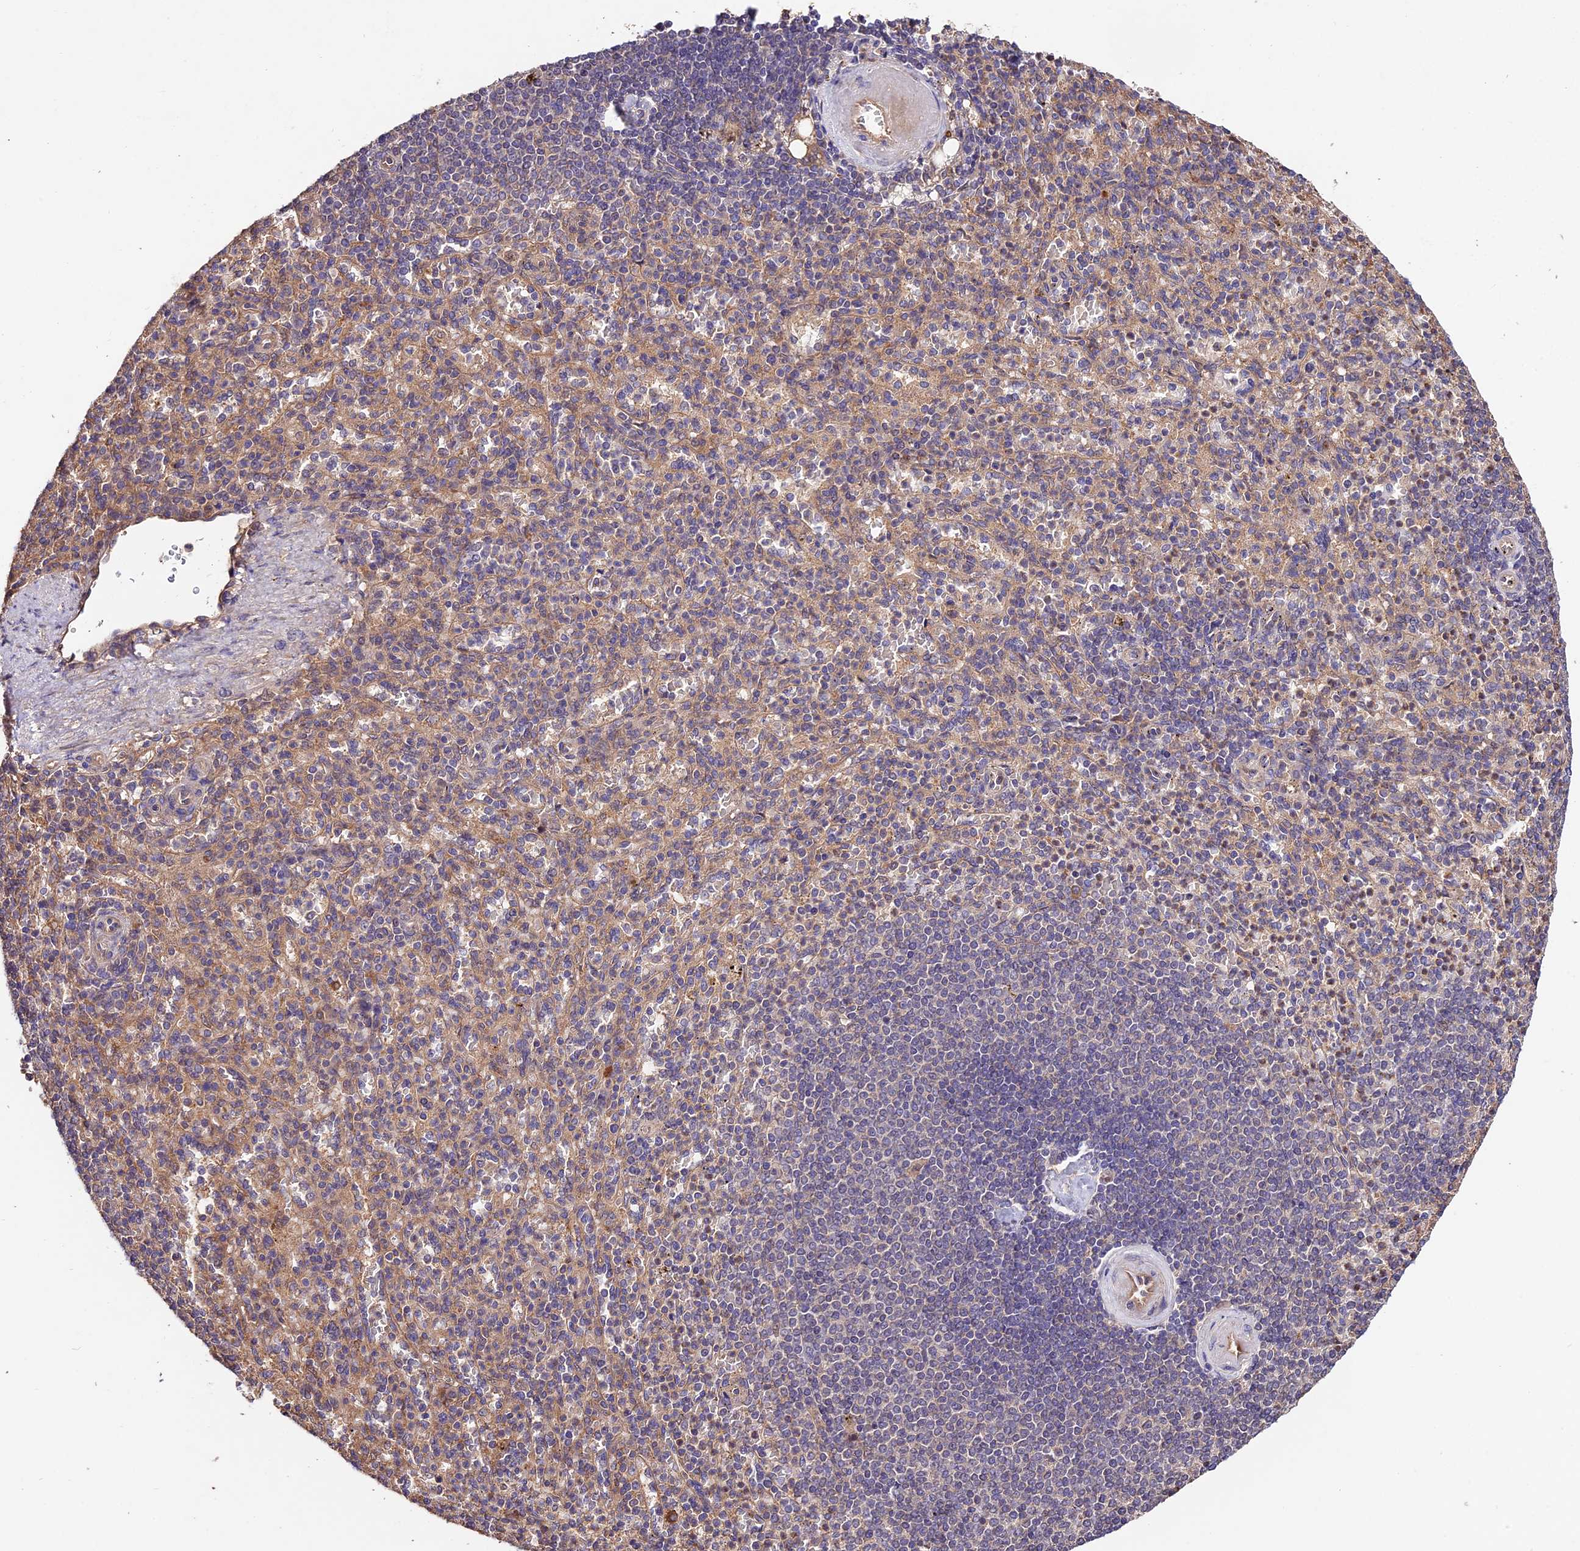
{"staining": {"intensity": "weak", "quantity": "<25%", "location": "cytoplasmic/membranous"}, "tissue": "spleen", "cell_type": "Cells in red pulp", "image_type": "normal", "snomed": [{"axis": "morphology", "description": "Normal tissue, NOS"}, {"axis": "topography", "description": "Spleen"}], "caption": "Immunohistochemistry image of normal human spleen stained for a protein (brown), which shows no expression in cells in red pulp.", "gene": "CES3", "patient": {"sex": "female", "age": 74}}